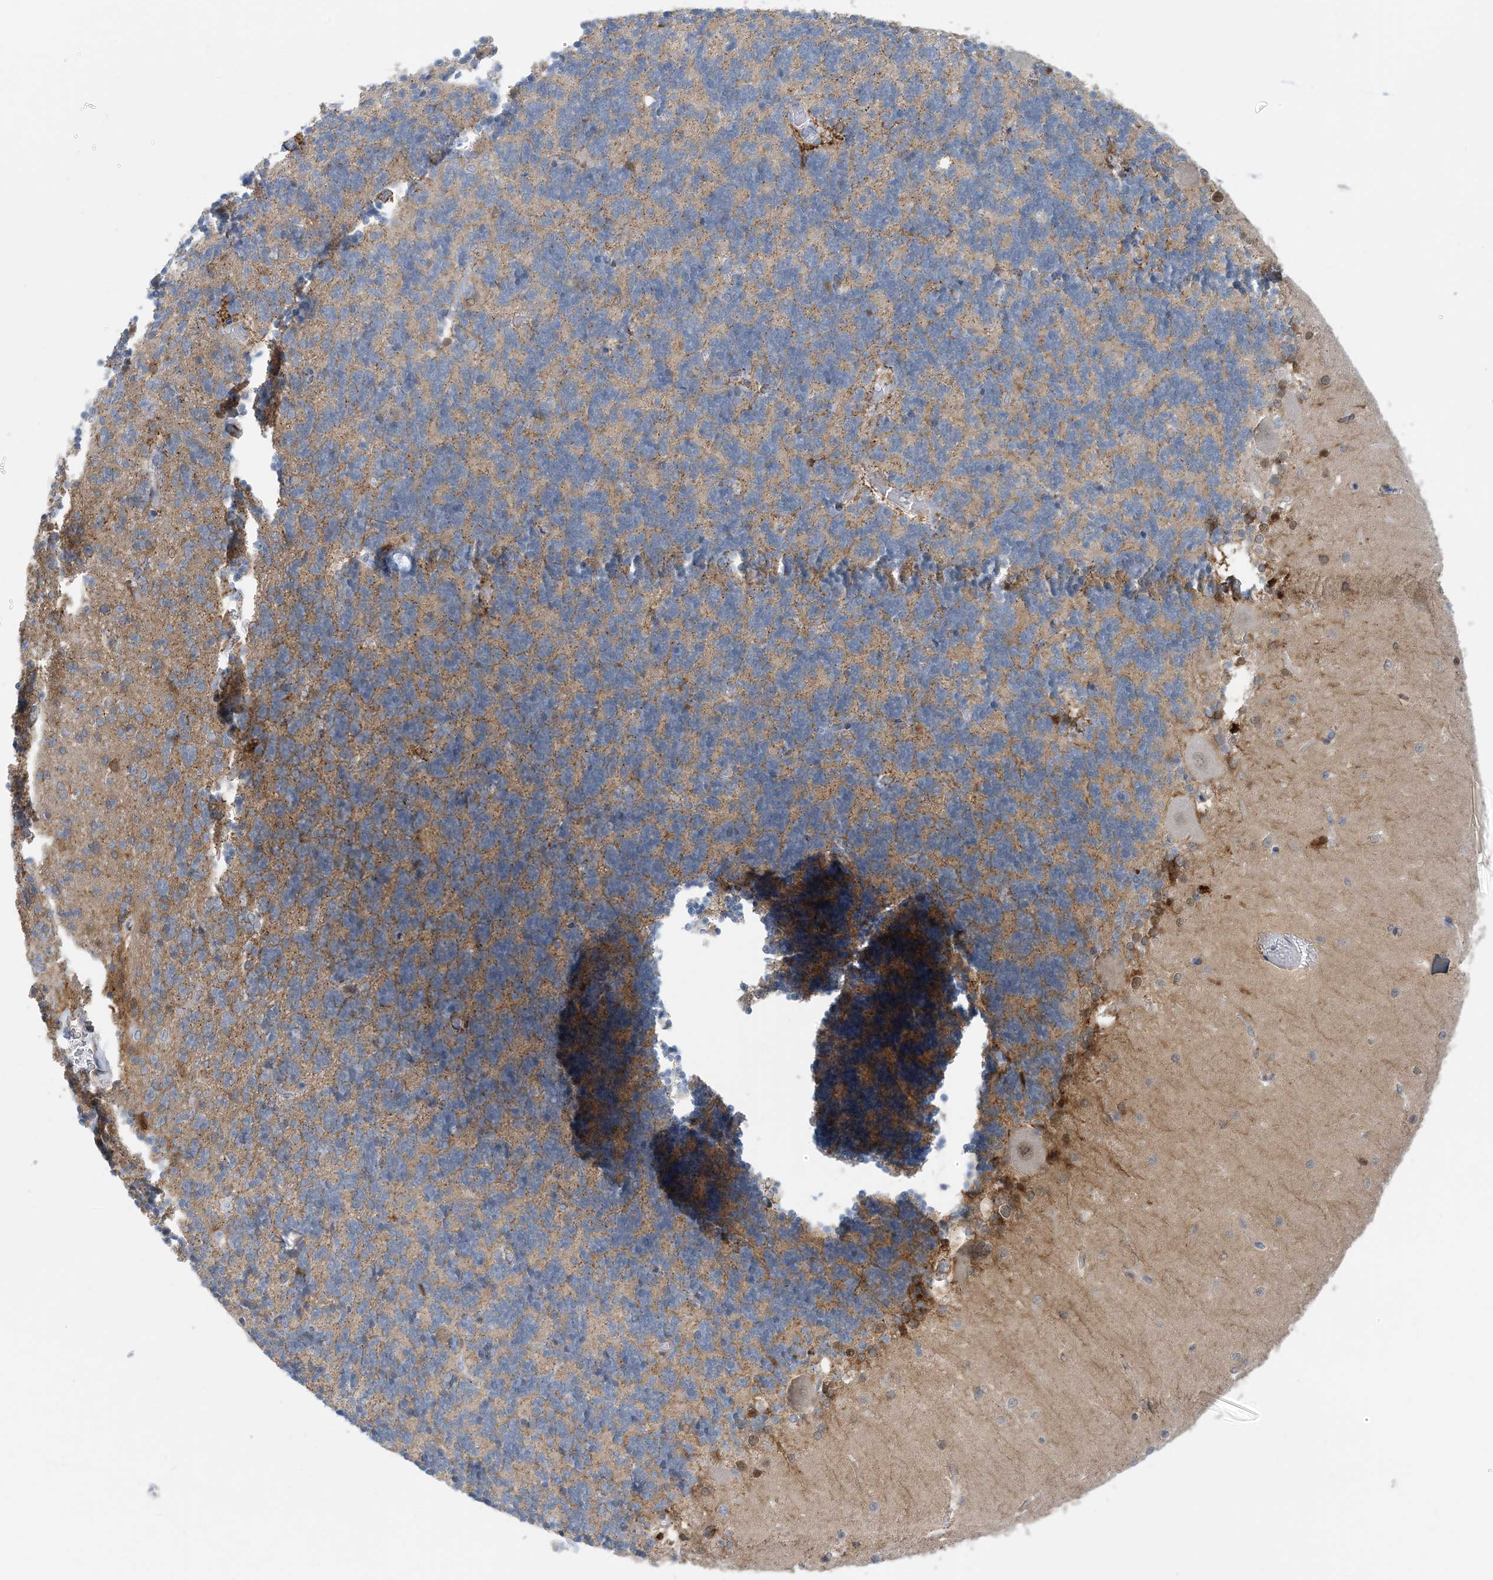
{"staining": {"intensity": "weak", "quantity": "25%-75%", "location": "cytoplasmic/membranous"}, "tissue": "cerebellum", "cell_type": "Cells in granular layer", "image_type": "normal", "snomed": [{"axis": "morphology", "description": "Normal tissue, NOS"}, {"axis": "topography", "description": "Cerebellum"}], "caption": "Immunohistochemical staining of benign cerebellum displays weak cytoplasmic/membranous protein expression in approximately 25%-75% of cells in granular layer. (Stains: DAB in brown, nuclei in blue, Microscopy: brightfield microscopy at high magnification).", "gene": "EIF2A", "patient": {"sex": "male", "age": 37}}